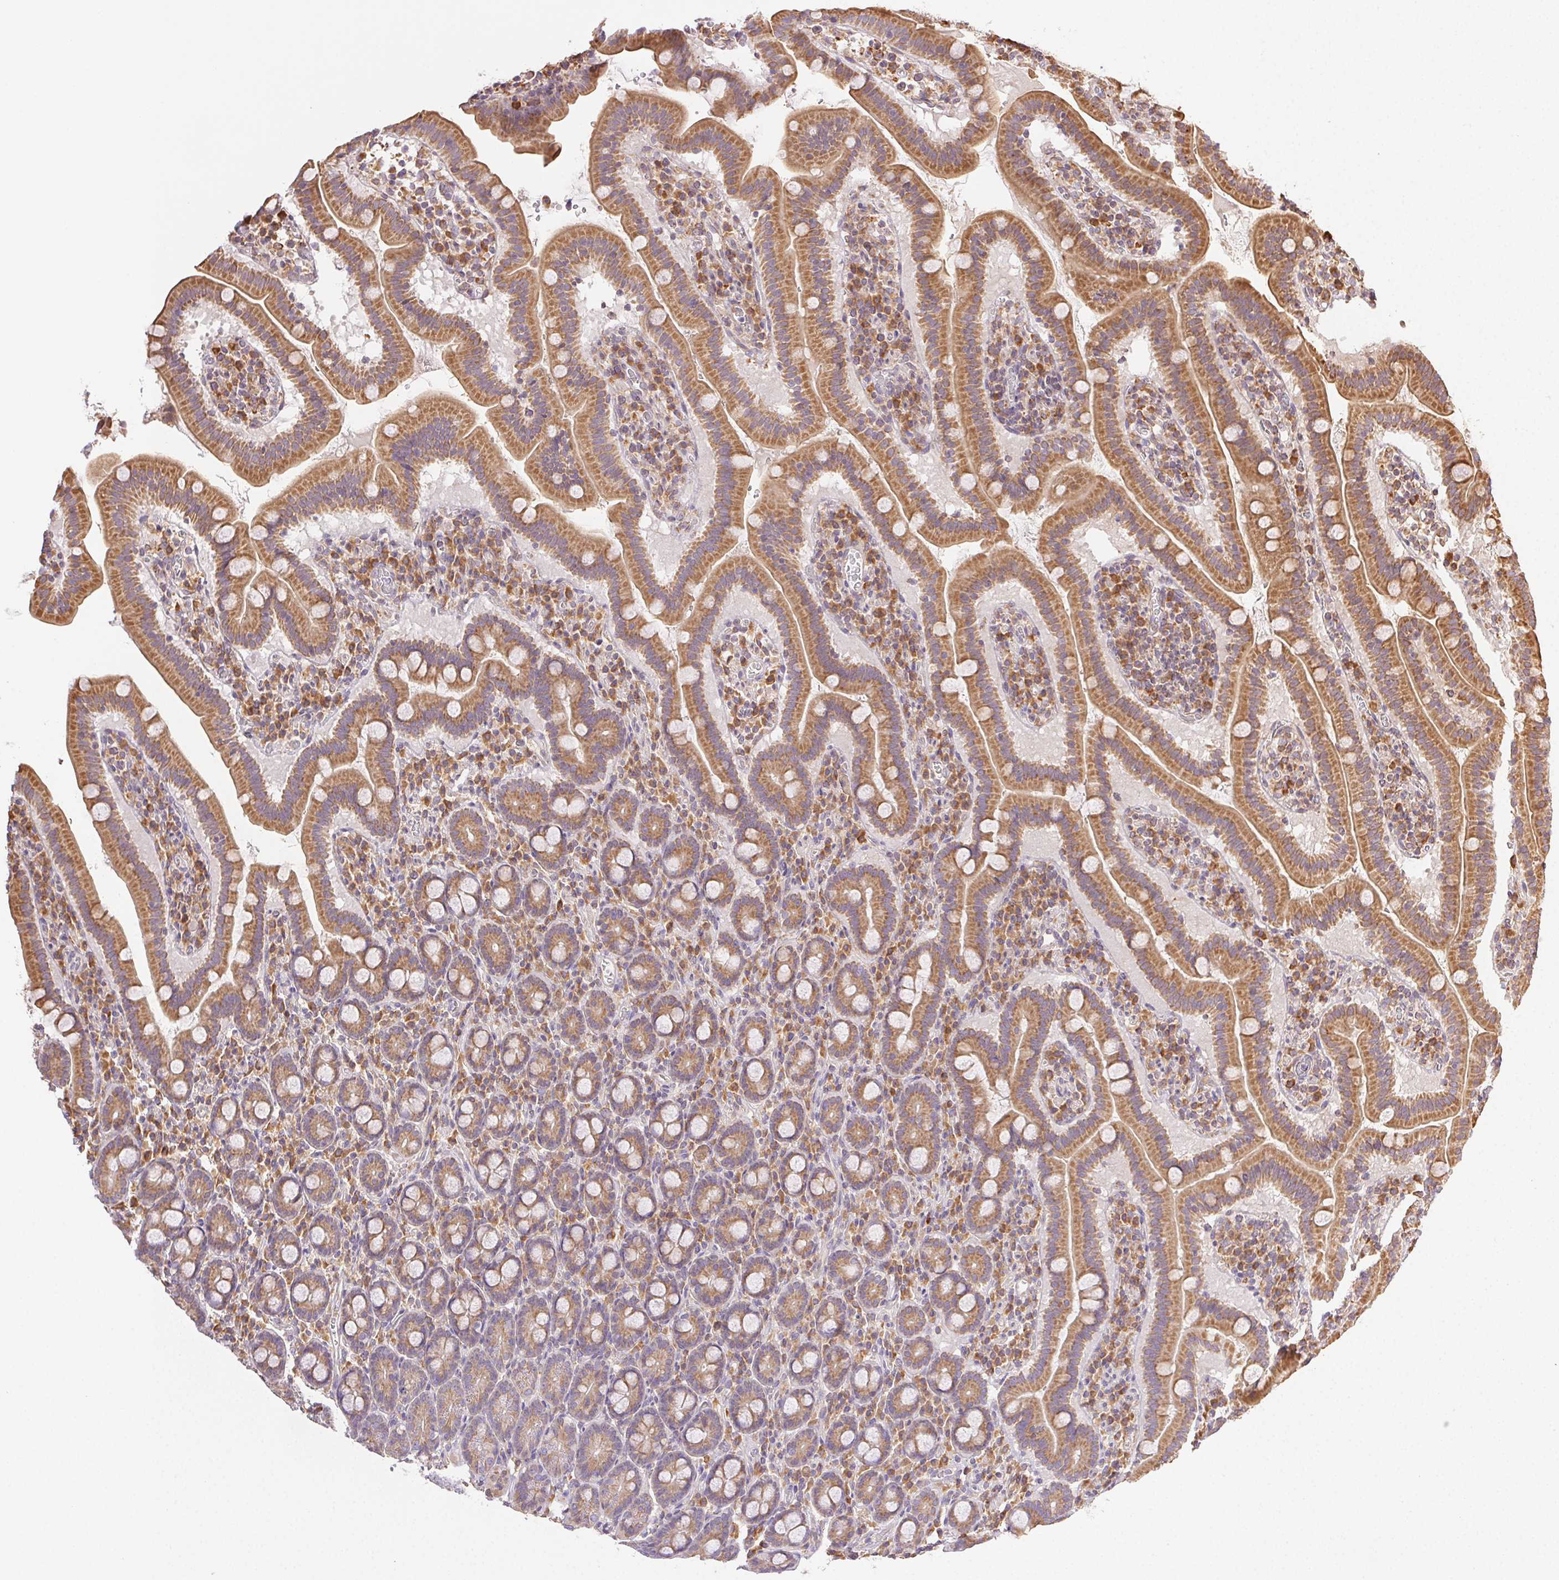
{"staining": {"intensity": "moderate", "quantity": ">75%", "location": "cytoplasmic/membranous"}, "tissue": "small intestine", "cell_type": "Glandular cells", "image_type": "normal", "snomed": [{"axis": "morphology", "description": "Normal tissue, NOS"}, {"axis": "topography", "description": "Small intestine"}], "caption": "A histopathology image of human small intestine stained for a protein shows moderate cytoplasmic/membranous brown staining in glandular cells. (DAB IHC, brown staining for protein, blue staining for nuclei).", "gene": "ENTREP1", "patient": {"sex": "male", "age": 26}}